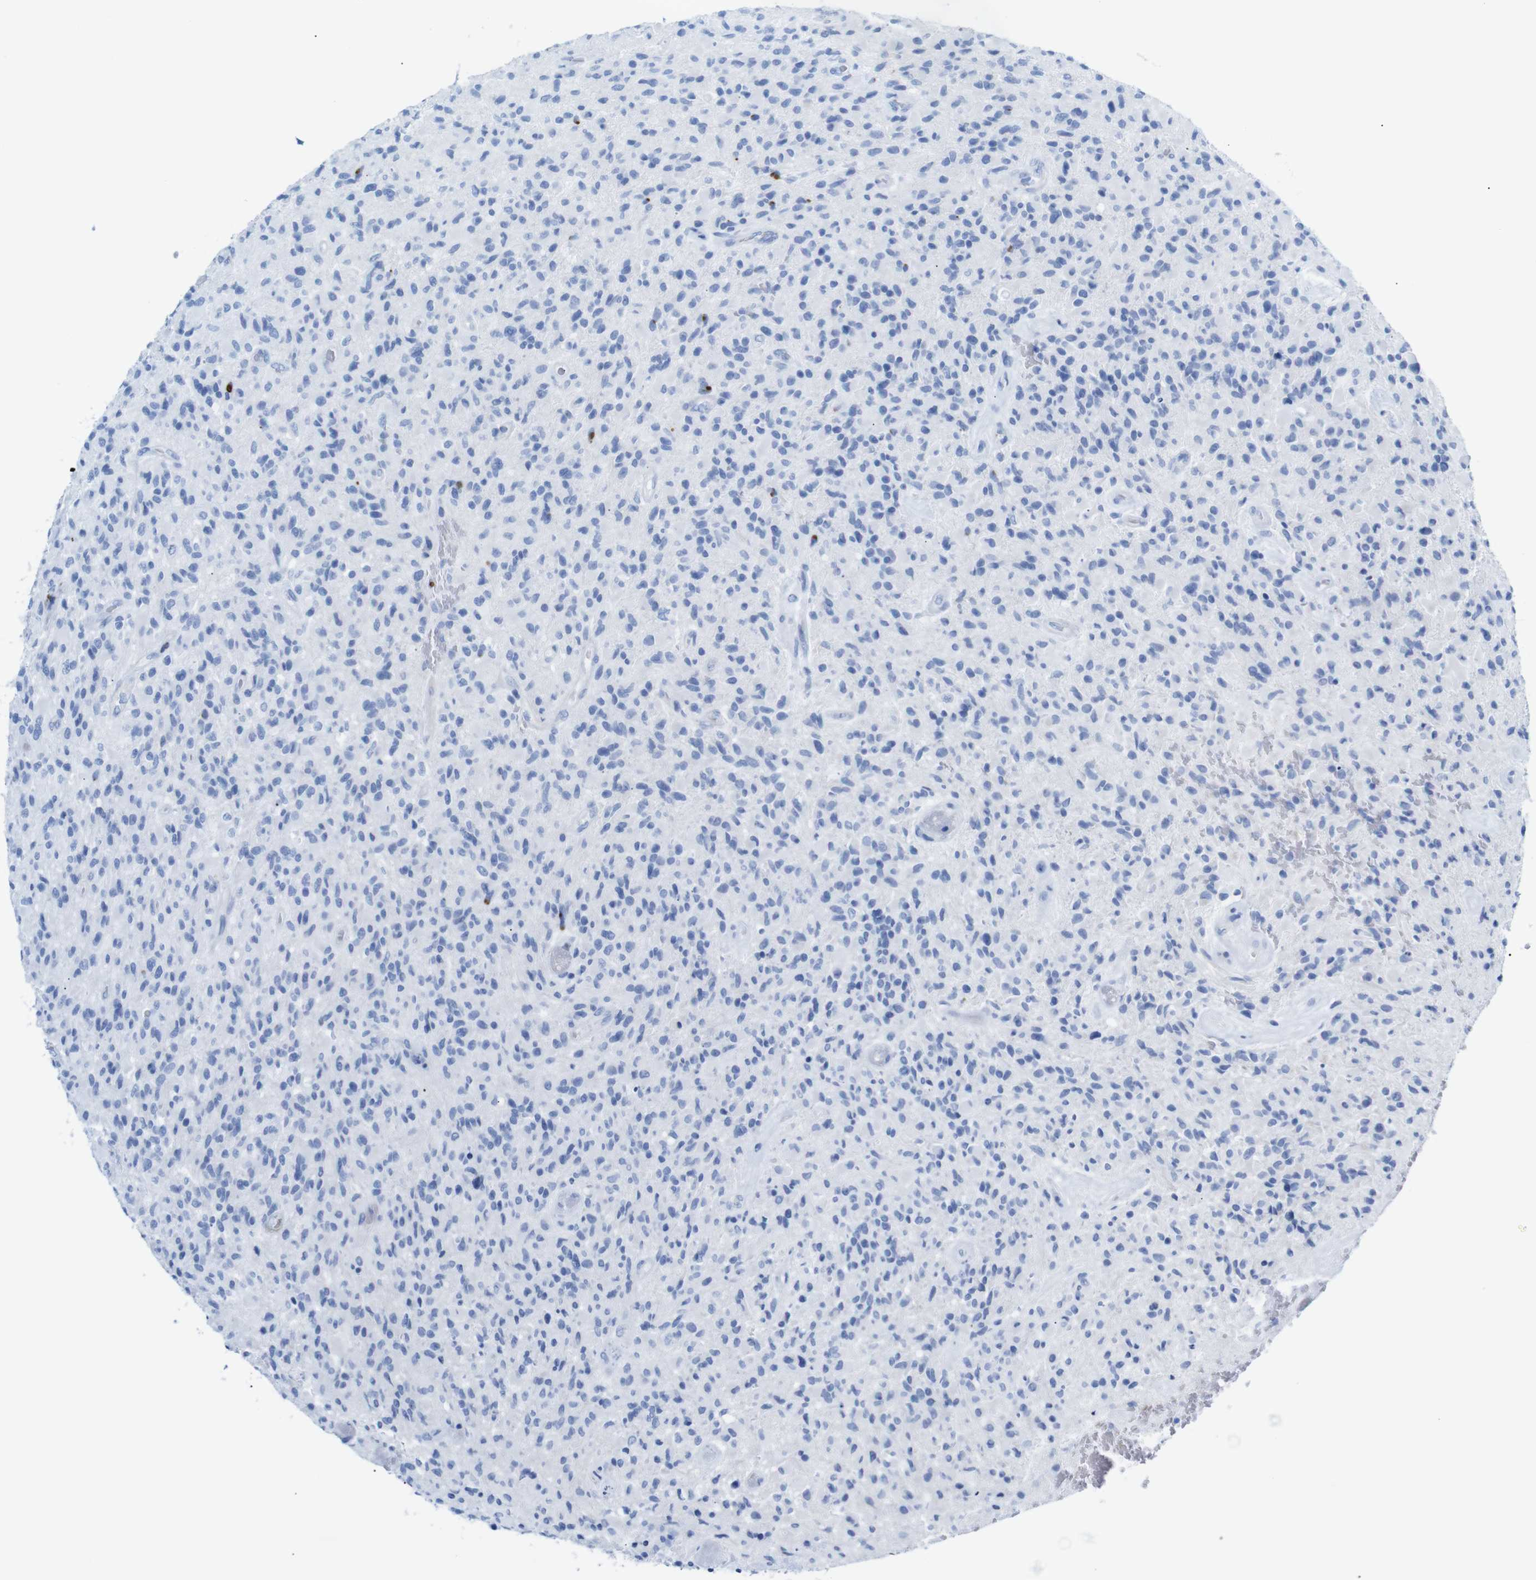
{"staining": {"intensity": "negative", "quantity": "none", "location": "none"}, "tissue": "glioma", "cell_type": "Tumor cells", "image_type": "cancer", "snomed": [{"axis": "morphology", "description": "Glioma, malignant, High grade"}, {"axis": "topography", "description": "Brain"}], "caption": "This is an immunohistochemistry micrograph of malignant glioma (high-grade). There is no expression in tumor cells.", "gene": "ERVMER34-1", "patient": {"sex": "male", "age": 71}}